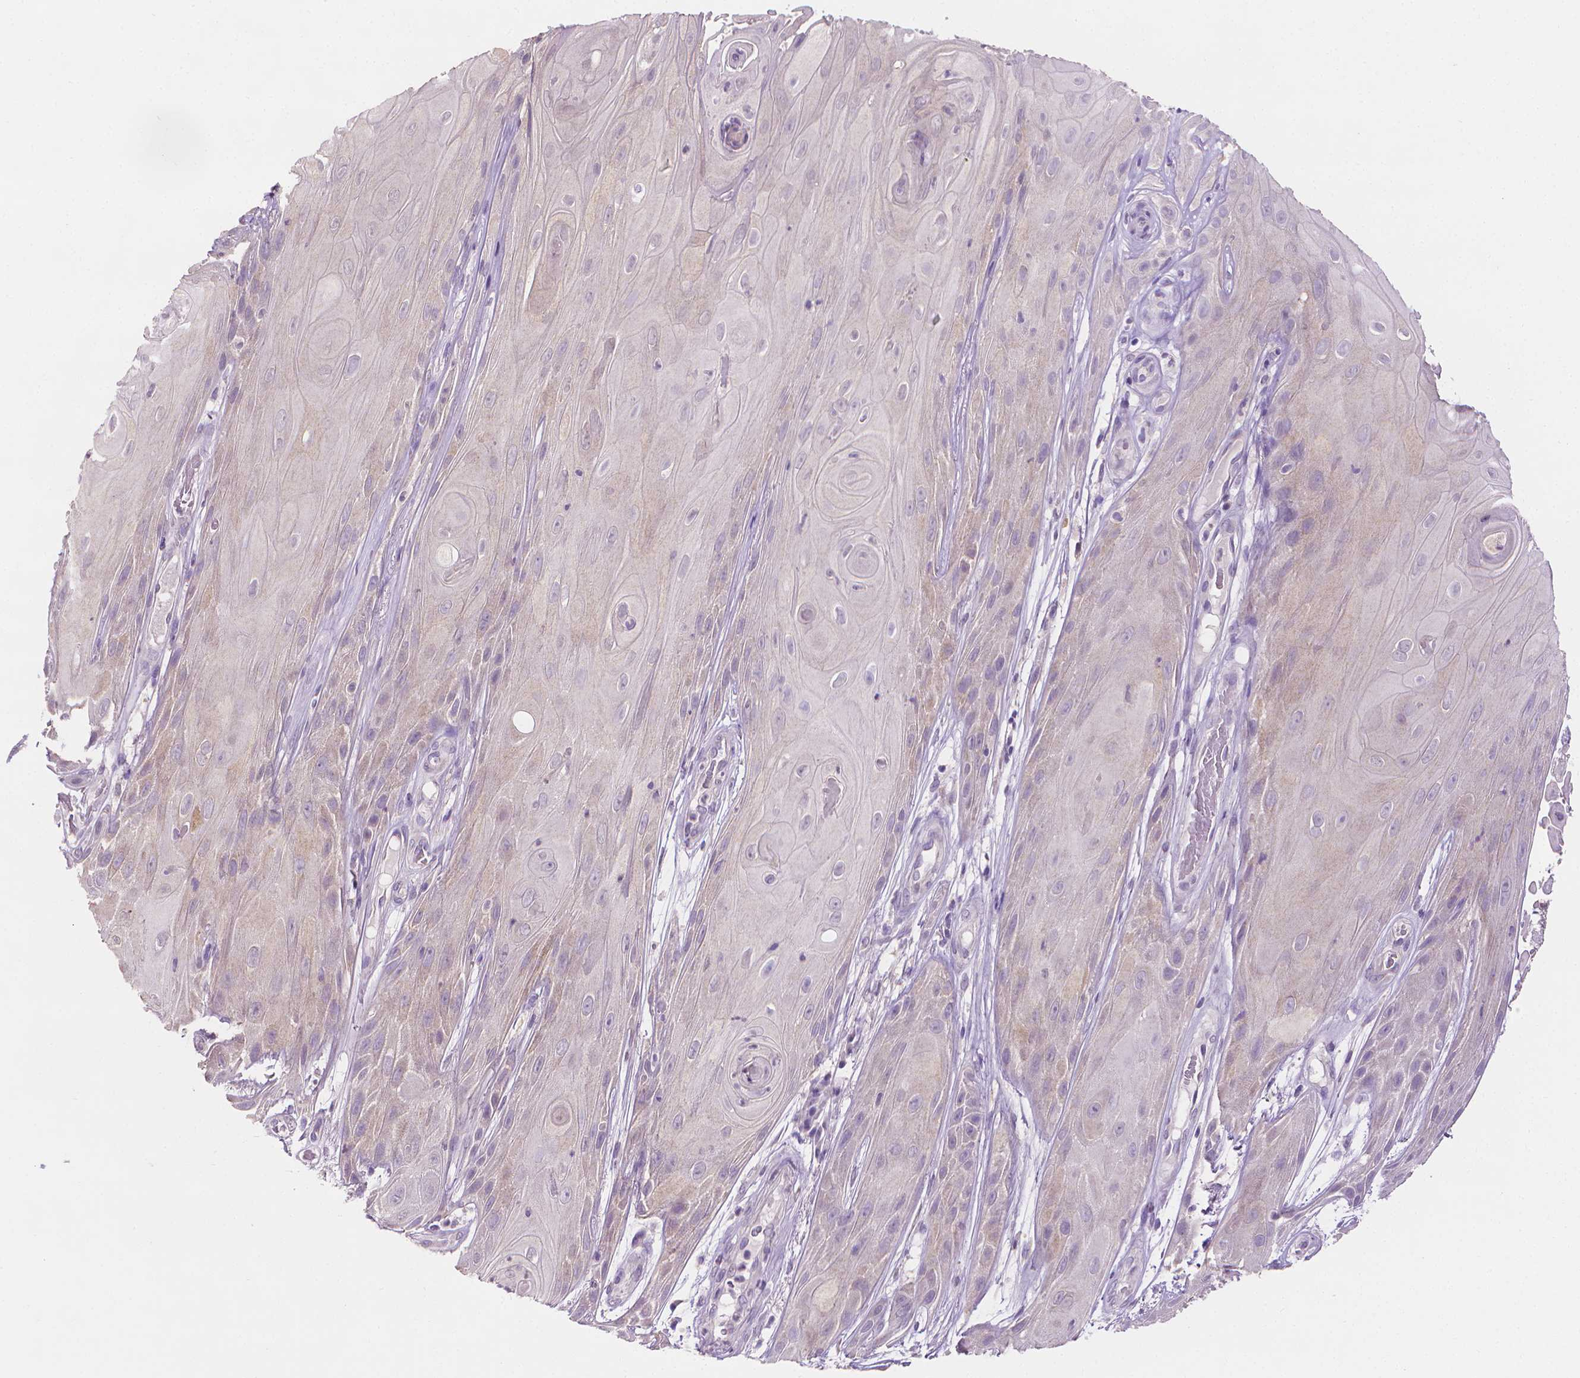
{"staining": {"intensity": "negative", "quantity": "none", "location": "none"}, "tissue": "skin cancer", "cell_type": "Tumor cells", "image_type": "cancer", "snomed": [{"axis": "morphology", "description": "Squamous cell carcinoma, NOS"}, {"axis": "topography", "description": "Skin"}], "caption": "This is an IHC image of skin cancer. There is no expression in tumor cells.", "gene": "FASN", "patient": {"sex": "male", "age": 62}}